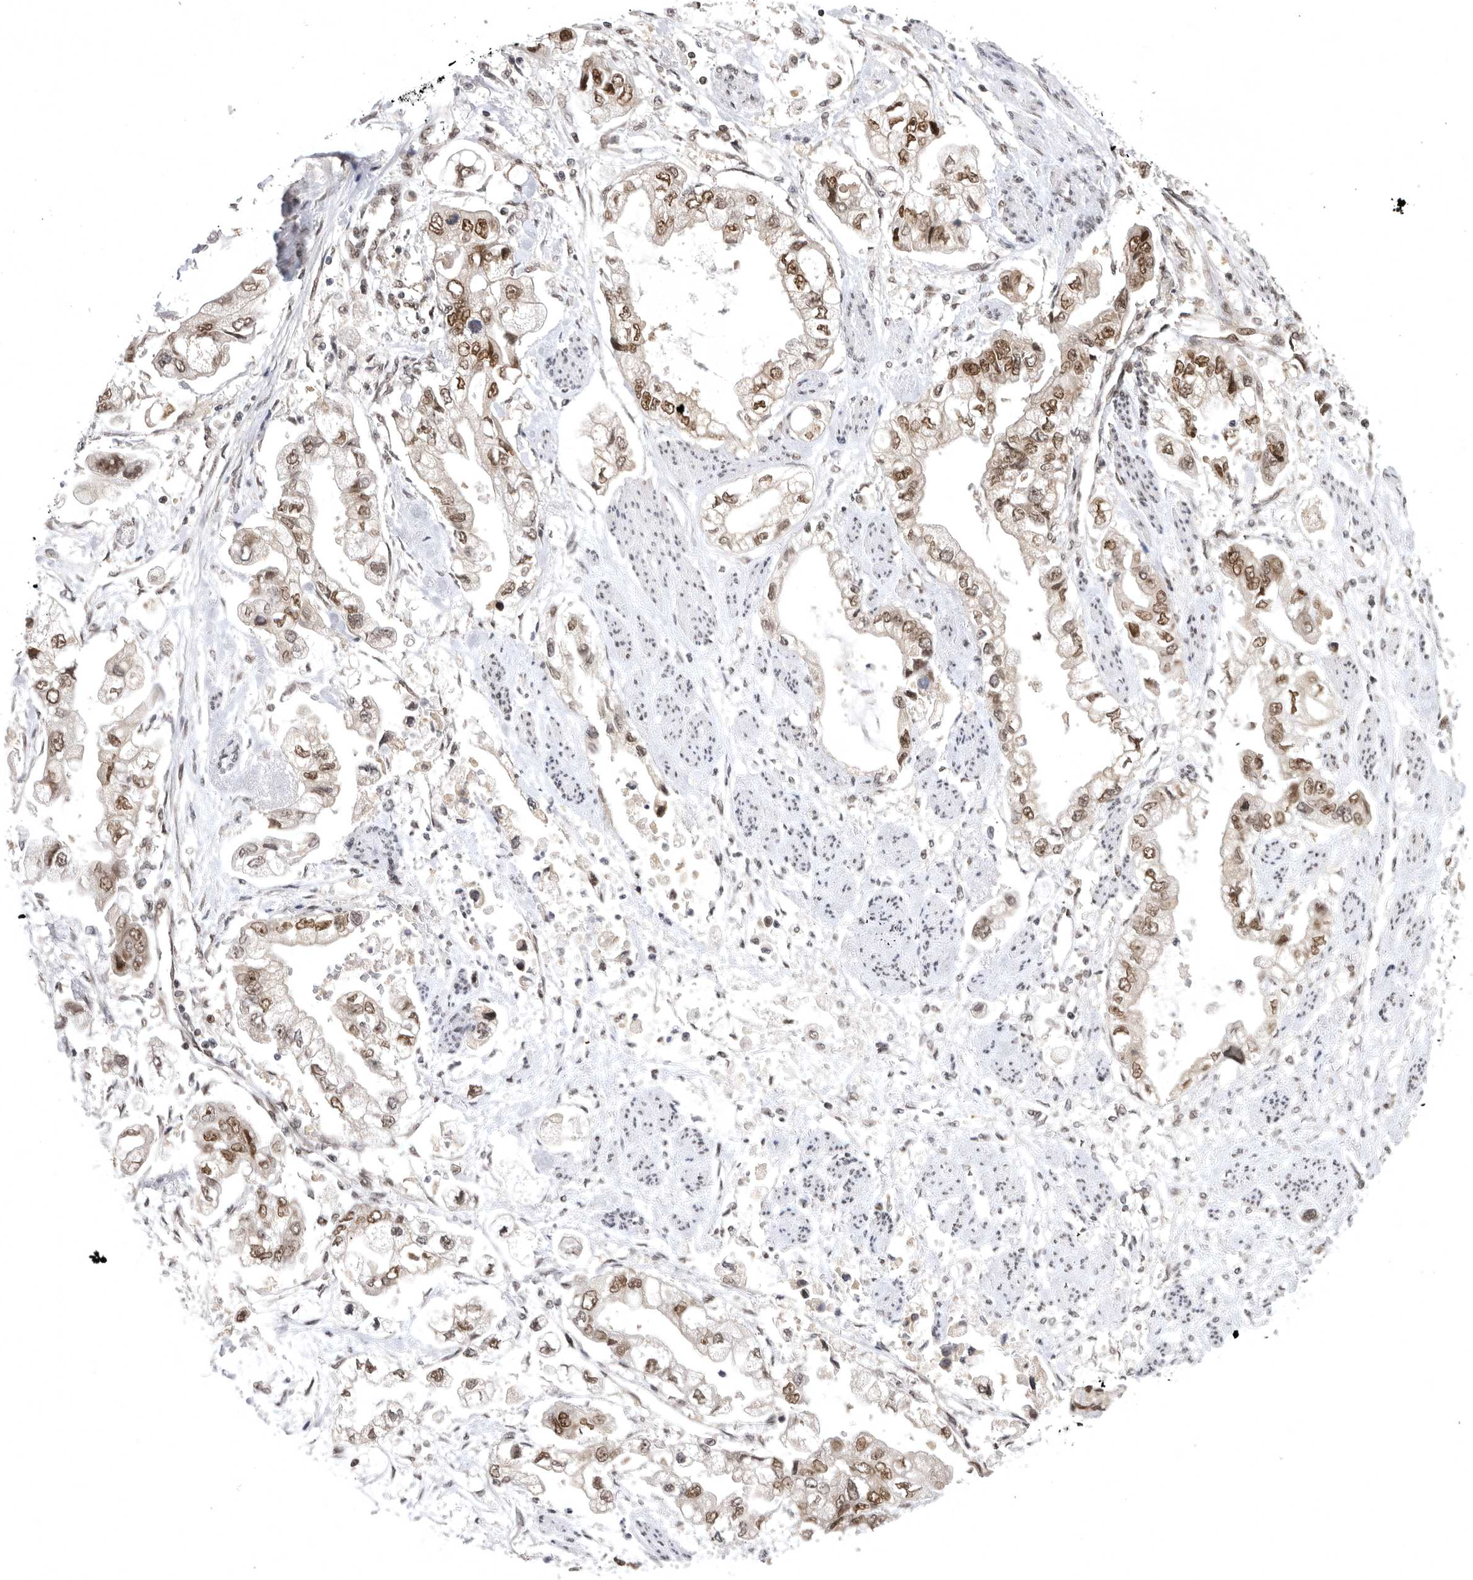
{"staining": {"intensity": "moderate", "quantity": ">75%", "location": "nuclear"}, "tissue": "stomach cancer", "cell_type": "Tumor cells", "image_type": "cancer", "snomed": [{"axis": "morphology", "description": "Adenocarcinoma, NOS"}, {"axis": "topography", "description": "Stomach"}], "caption": "Protein expression analysis of human stomach adenocarcinoma reveals moderate nuclear staining in approximately >75% of tumor cells. (DAB IHC with brightfield microscopy, high magnification).", "gene": "ZNF830", "patient": {"sex": "male", "age": 62}}